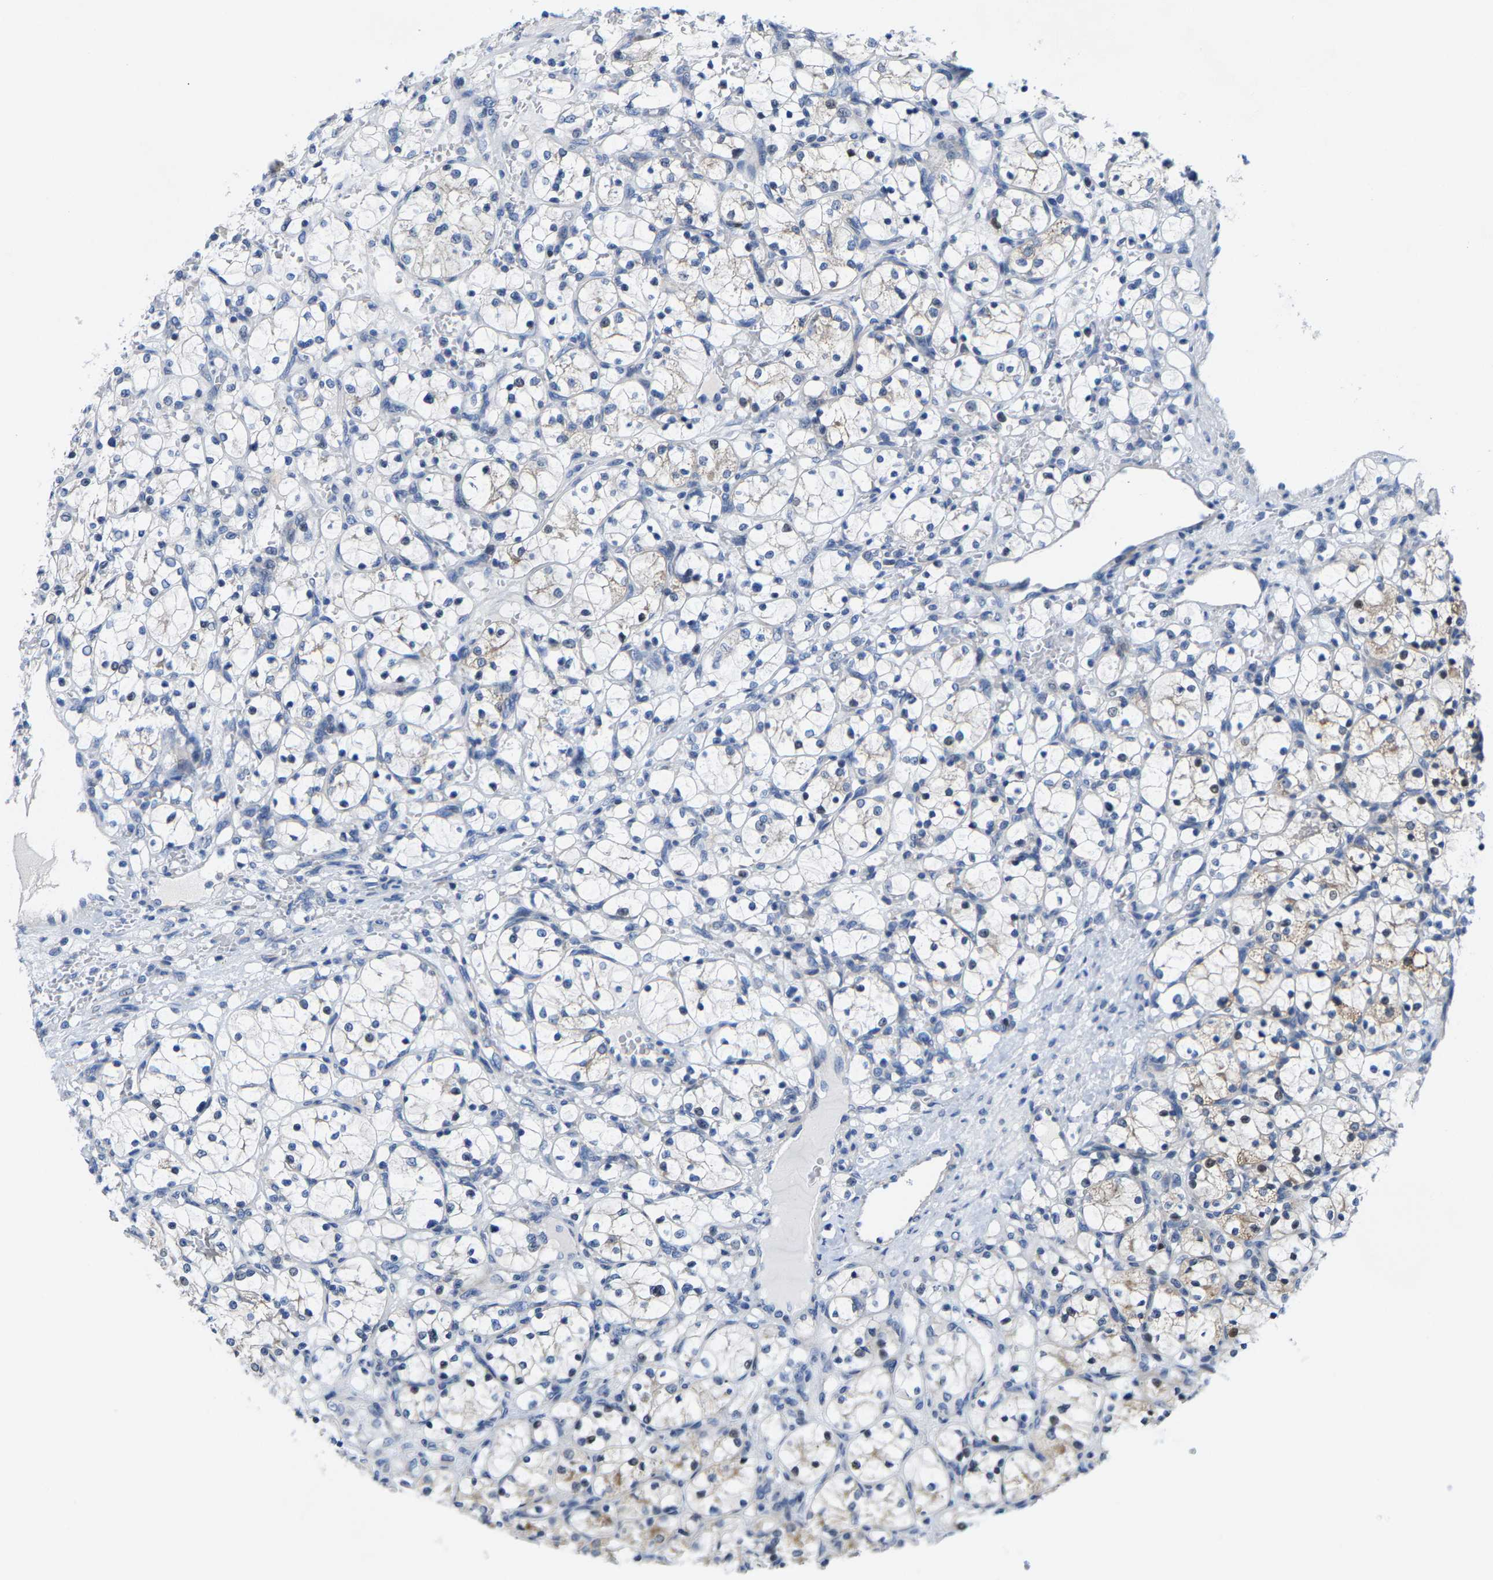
{"staining": {"intensity": "moderate", "quantity": "<25%", "location": "cytoplasmic/membranous"}, "tissue": "renal cancer", "cell_type": "Tumor cells", "image_type": "cancer", "snomed": [{"axis": "morphology", "description": "Adenocarcinoma, NOS"}, {"axis": "topography", "description": "Kidney"}], "caption": "Tumor cells demonstrate moderate cytoplasmic/membranous positivity in approximately <25% of cells in adenocarcinoma (renal).", "gene": "KLHL1", "patient": {"sex": "female", "age": 69}}